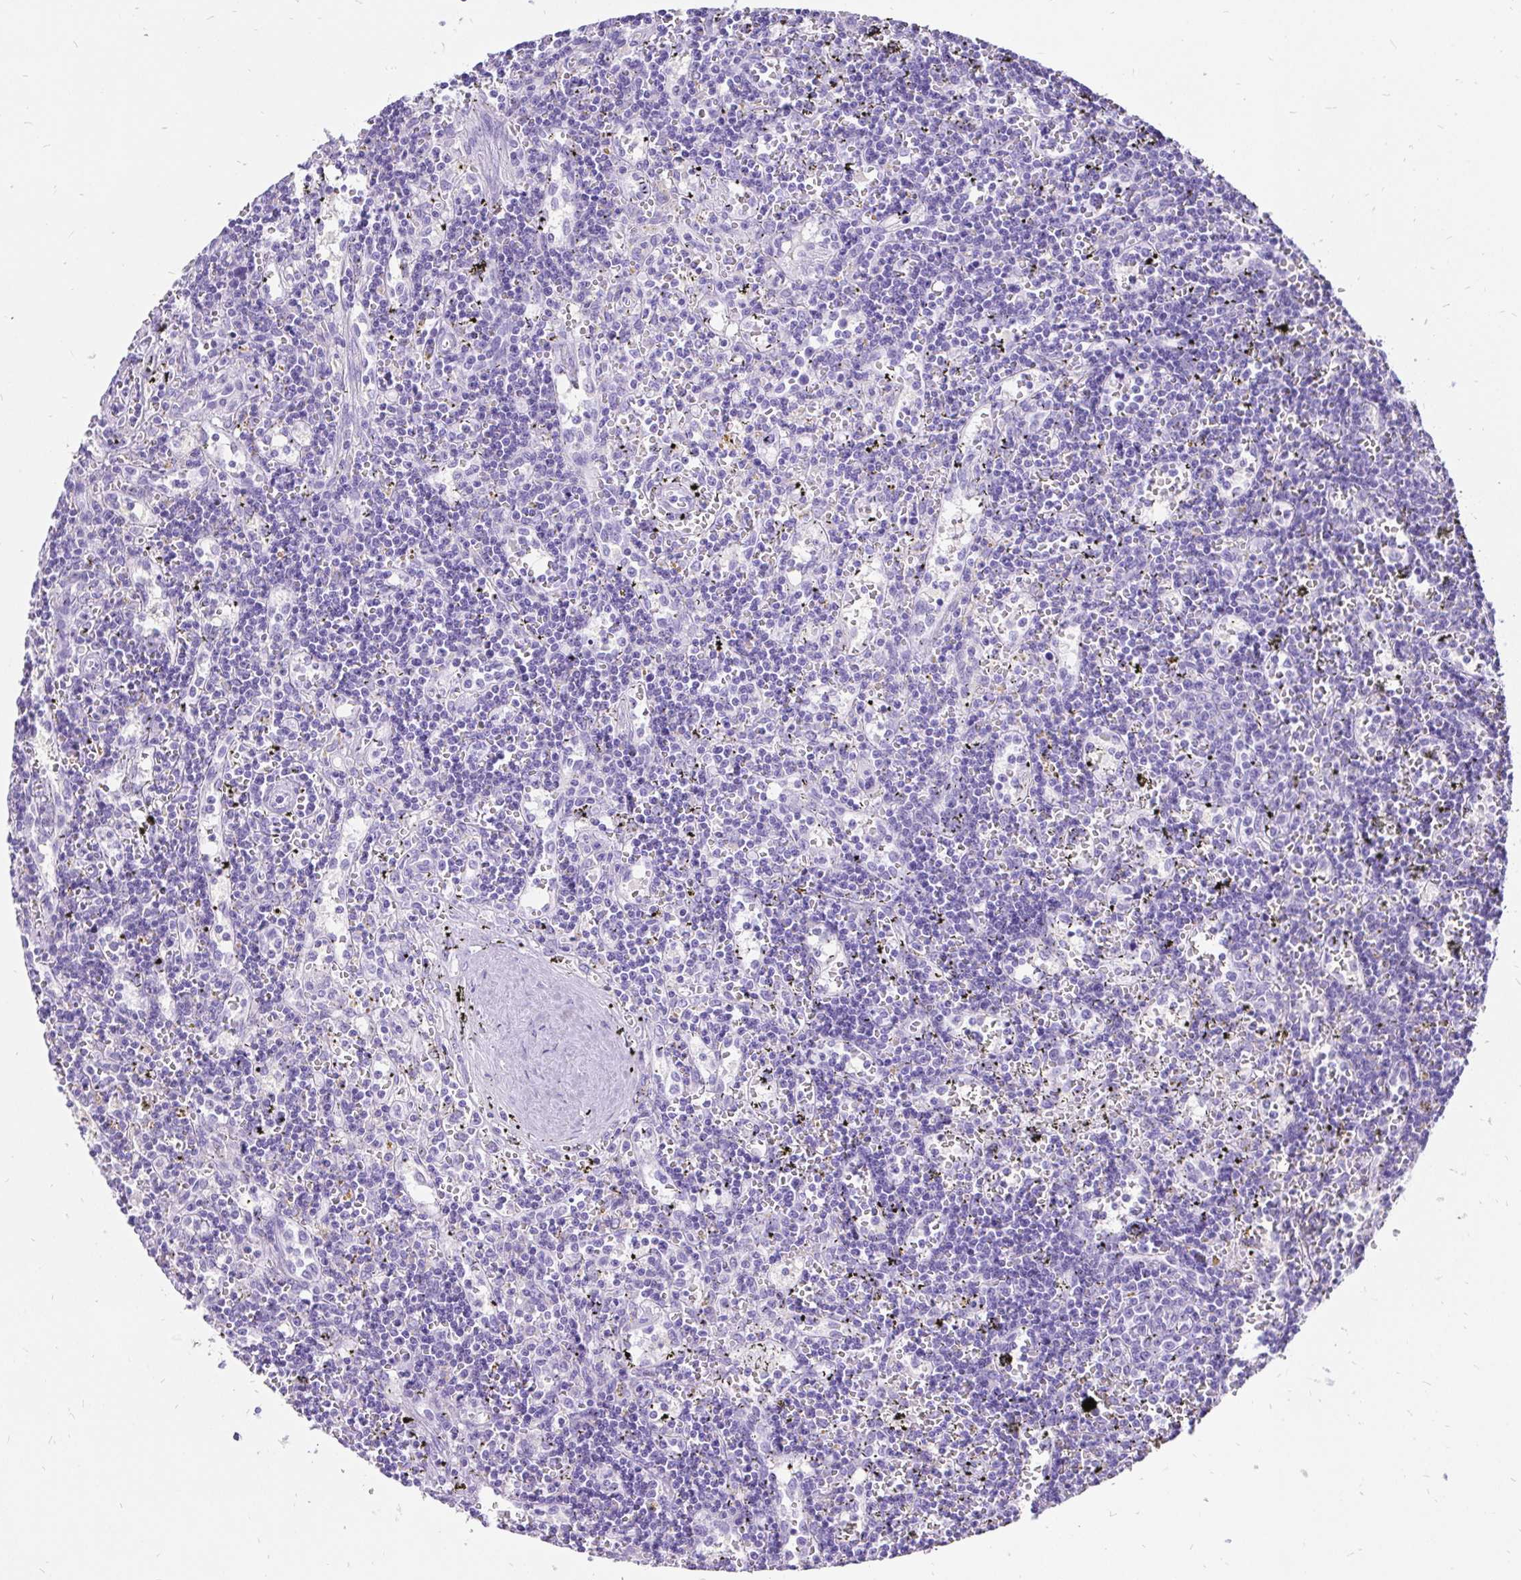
{"staining": {"intensity": "negative", "quantity": "none", "location": "none"}, "tissue": "lymphoma", "cell_type": "Tumor cells", "image_type": "cancer", "snomed": [{"axis": "morphology", "description": "Malignant lymphoma, non-Hodgkin's type, Low grade"}, {"axis": "topography", "description": "Spleen"}], "caption": "DAB (3,3'-diaminobenzidine) immunohistochemical staining of human lymphoma exhibits no significant positivity in tumor cells.", "gene": "KRT13", "patient": {"sex": "male", "age": 60}}